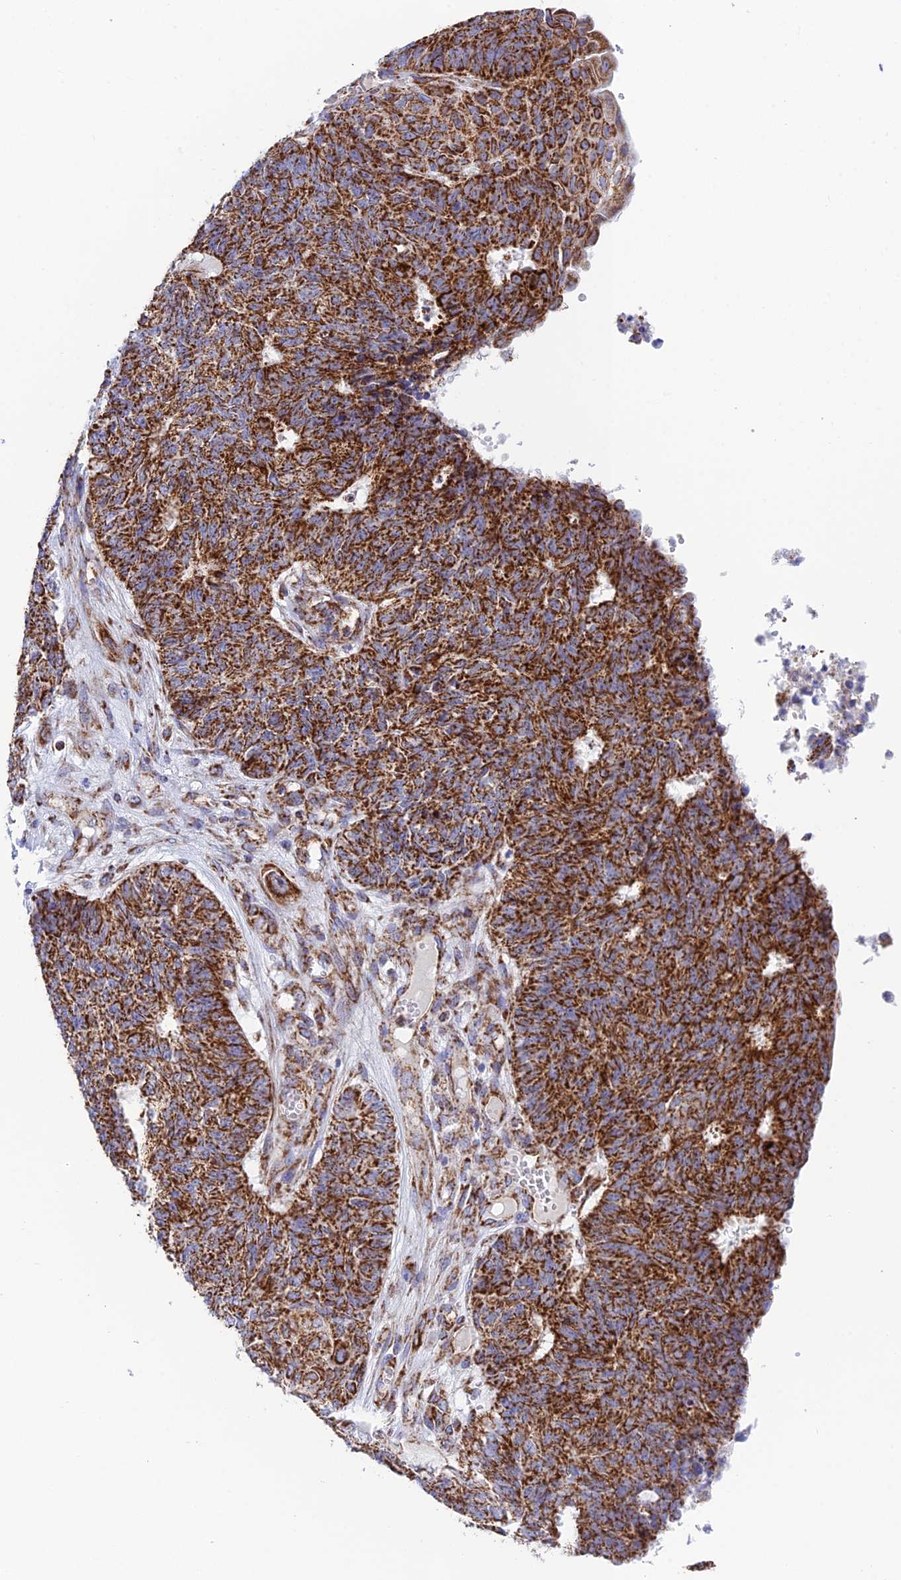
{"staining": {"intensity": "strong", "quantity": ">75%", "location": "cytoplasmic/membranous"}, "tissue": "endometrial cancer", "cell_type": "Tumor cells", "image_type": "cancer", "snomed": [{"axis": "morphology", "description": "Adenocarcinoma, NOS"}, {"axis": "topography", "description": "Endometrium"}], "caption": "Approximately >75% of tumor cells in human adenocarcinoma (endometrial) demonstrate strong cytoplasmic/membranous protein expression as visualized by brown immunohistochemical staining.", "gene": "CHCHD3", "patient": {"sex": "female", "age": 32}}